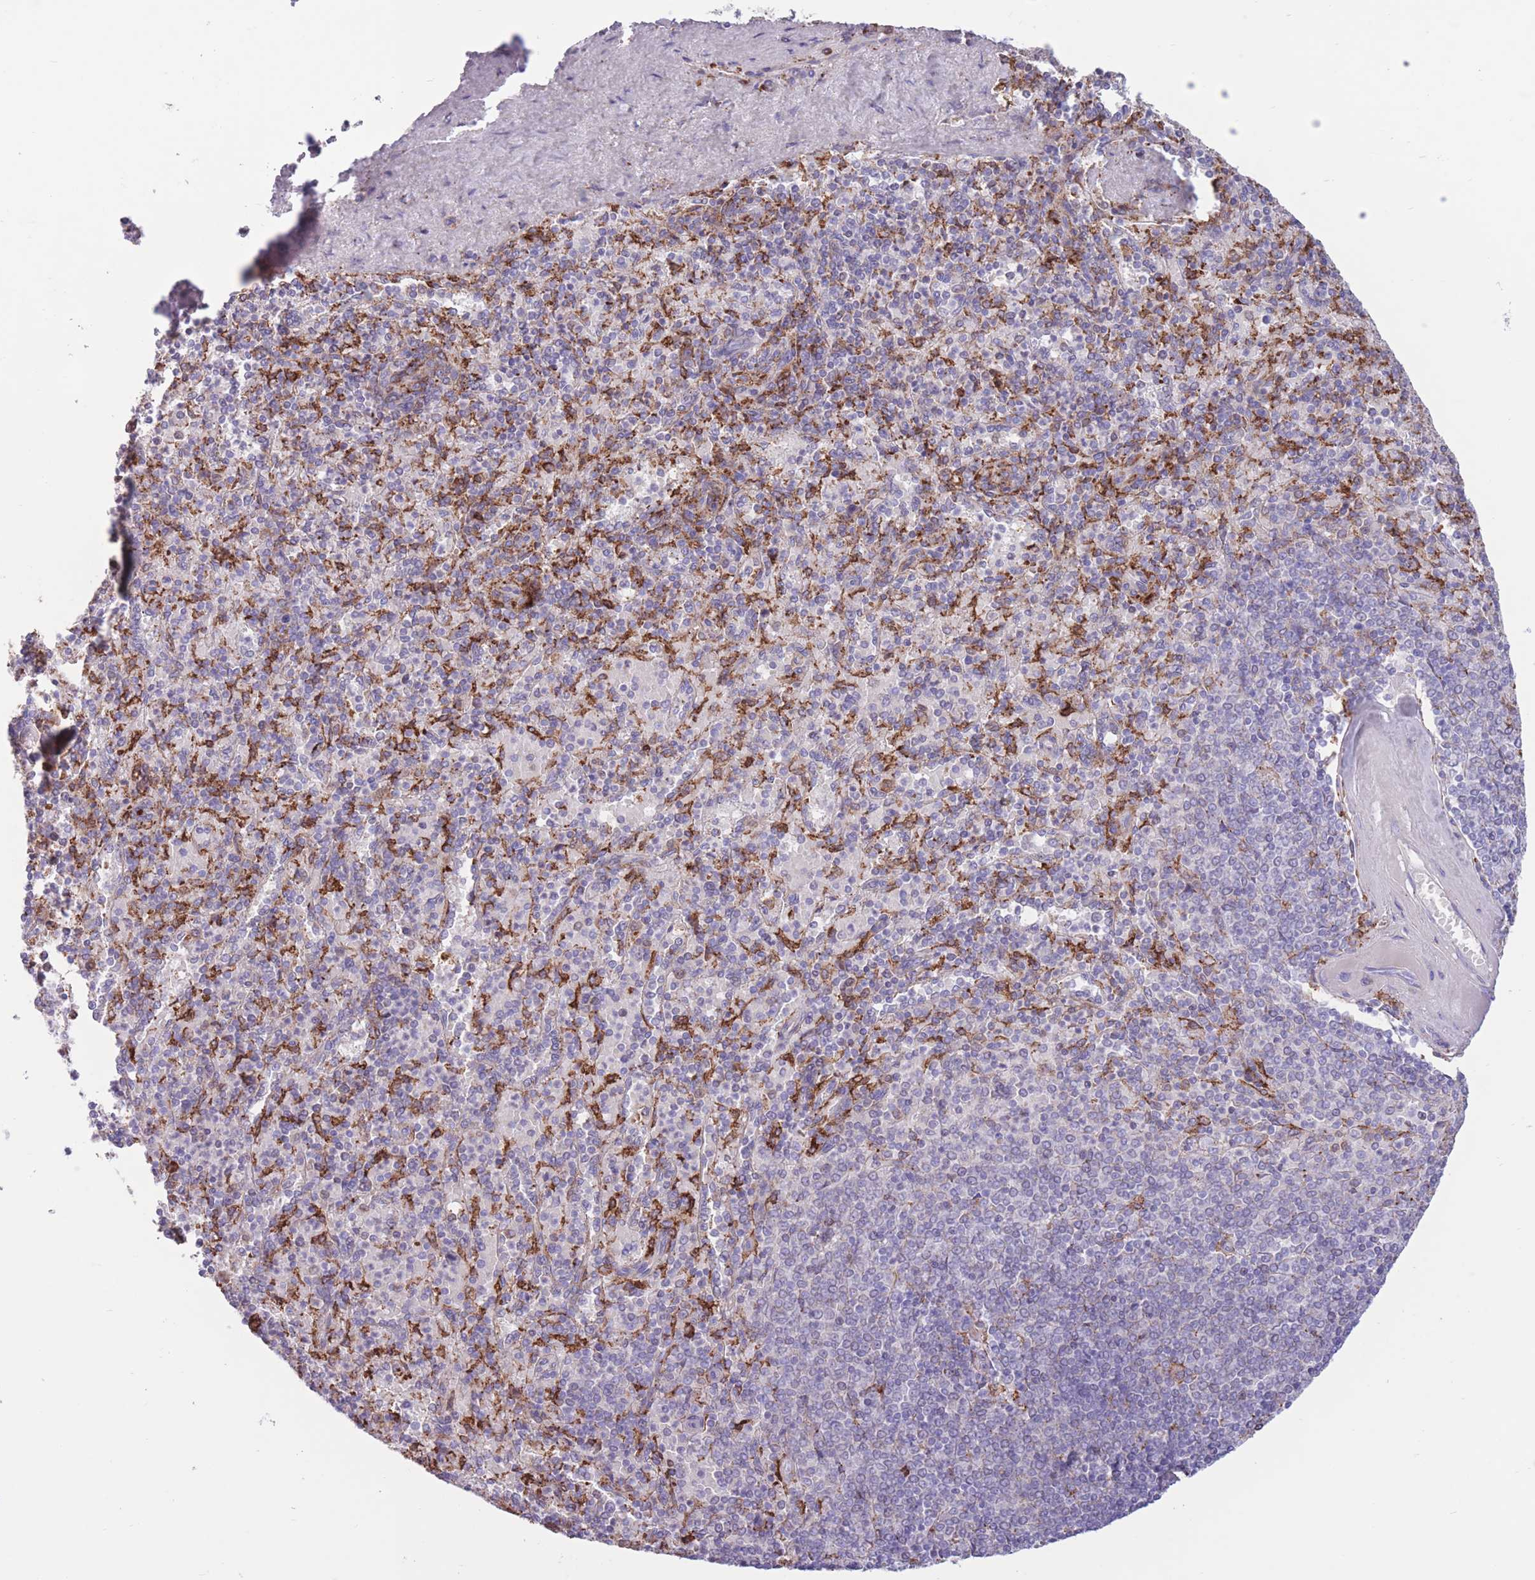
{"staining": {"intensity": "moderate", "quantity": "<25%", "location": "cytoplasmic/membranous"}, "tissue": "spleen", "cell_type": "Cells in red pulp", "image_type": "normal", "snomed": [{"axis": "morphology", "description": "Normal tissue, NOS"}, {"axis": "topography", "description": "Spleen"}], "caption": "Protein analysis of normal spleen shows moderate cytoplasmic/membranous positivity in about <25% of cells in red pulp.", "gene": "MYDGF", "patient": {"sex": "male", "age": 82}}